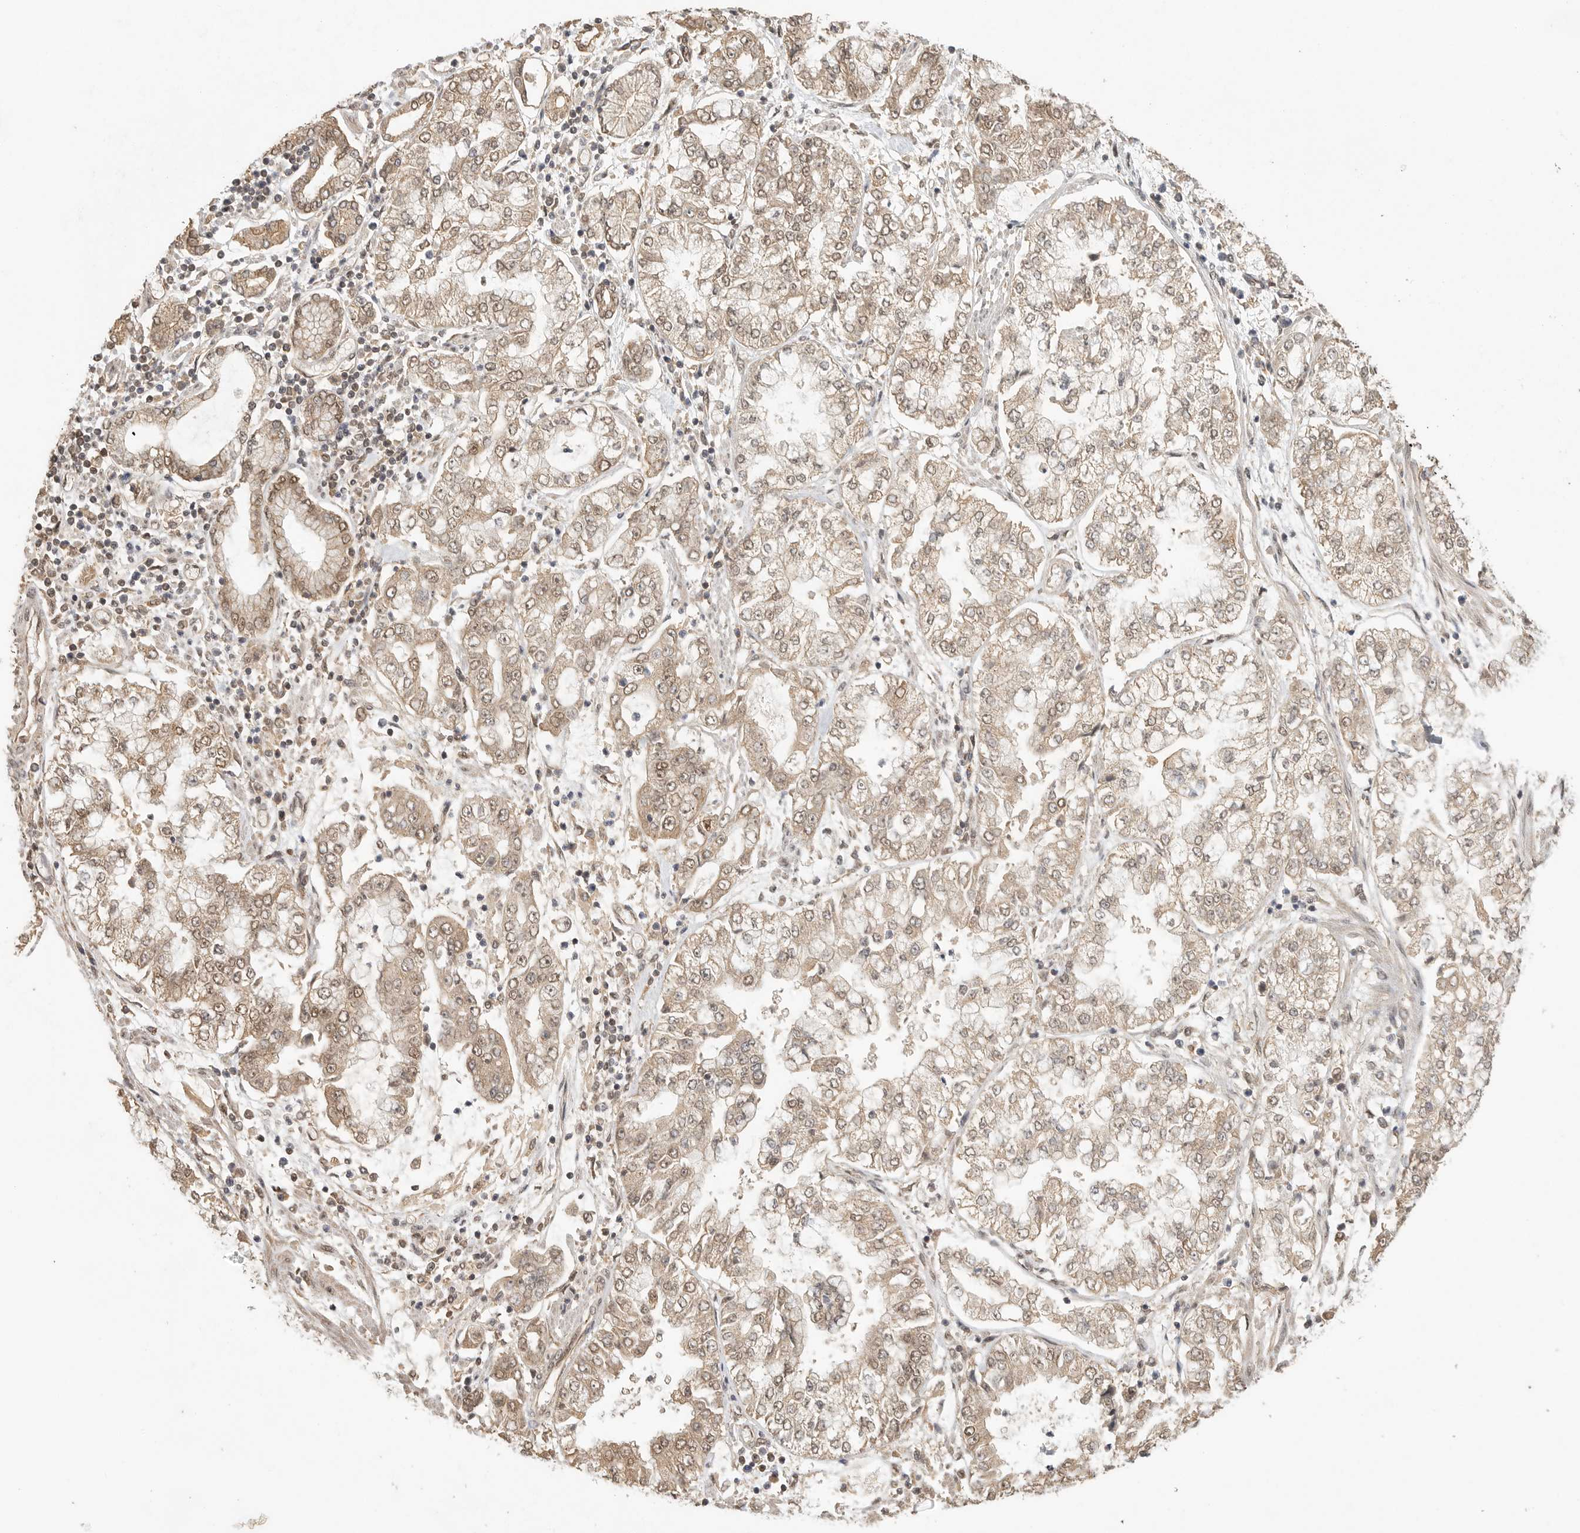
{"staining": {"intensity": "weak", "quantity": ">75%", "location": "cytoplasmic/membranous,nuclear"}, "tissue": "stomach cancer", "cell_type": "Tumor cells", "image_type": "cancer", "snomed": [{"axis": "morphology", "description": "Adenocarcinoma, NOS"}, {"axis": "topography", "description": "Stomach"}], "caption": "Tumor cells exhibit weak cytoplasmic/membranous and nuclear expression in about >75% of cells in adenocarcinoma (stomach). (Stains: DAB (3,3'-diaminobenzidine) in brown, nuclei in blue, Microscopy: brightfield microscopy at high magnification).", "gene": "DFFA", "patient": {"sex": "male", "age": 76}}